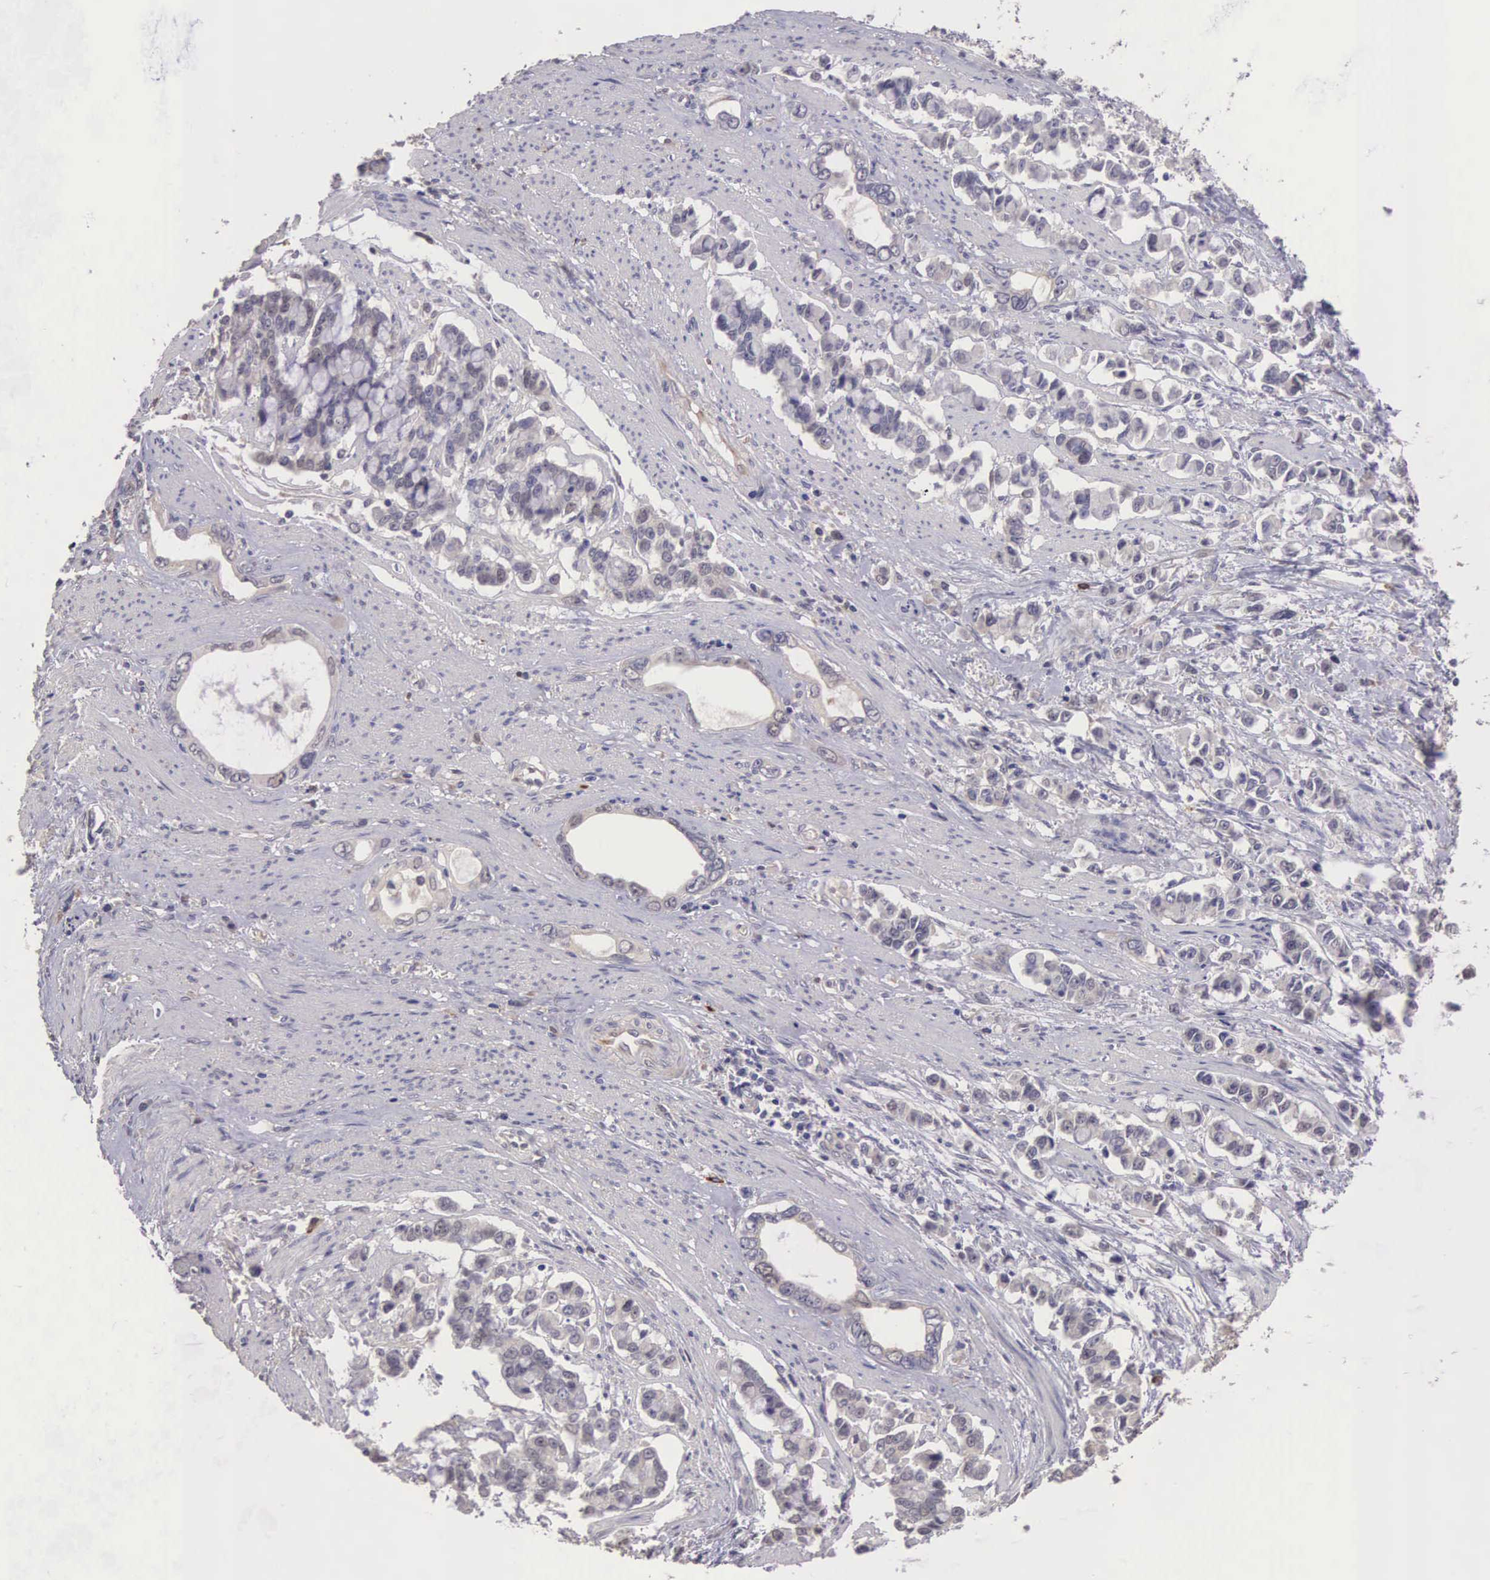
{"staining": {"intensity": "moderate", "quantity": "25%-75%", "location": "nuclear"}, "tissue": "stomach cancer", "cell_type": "Tumor cells", "image_type": "cancer", "snomed": [{"axis": "morphology", "description": "Adenocarcinoma, NOS"}, {"axis": "topography", "description": "Stomach"}], "caption": "Immunohistochemistry staining of stomach cancer (adenocarcinoma), which shows medium levels of moderate nuclear expression in about 25%-75% of tumor cells indicating moderate nuclear protein expression. The staining was performed using DAB (3,3'-diaminobenzidine) (brown) for protein detection and nuclei were counterstained in hematoxylin (blue).", "gene": "CDC45", "patient": {"sex": "male", "age": 78}}